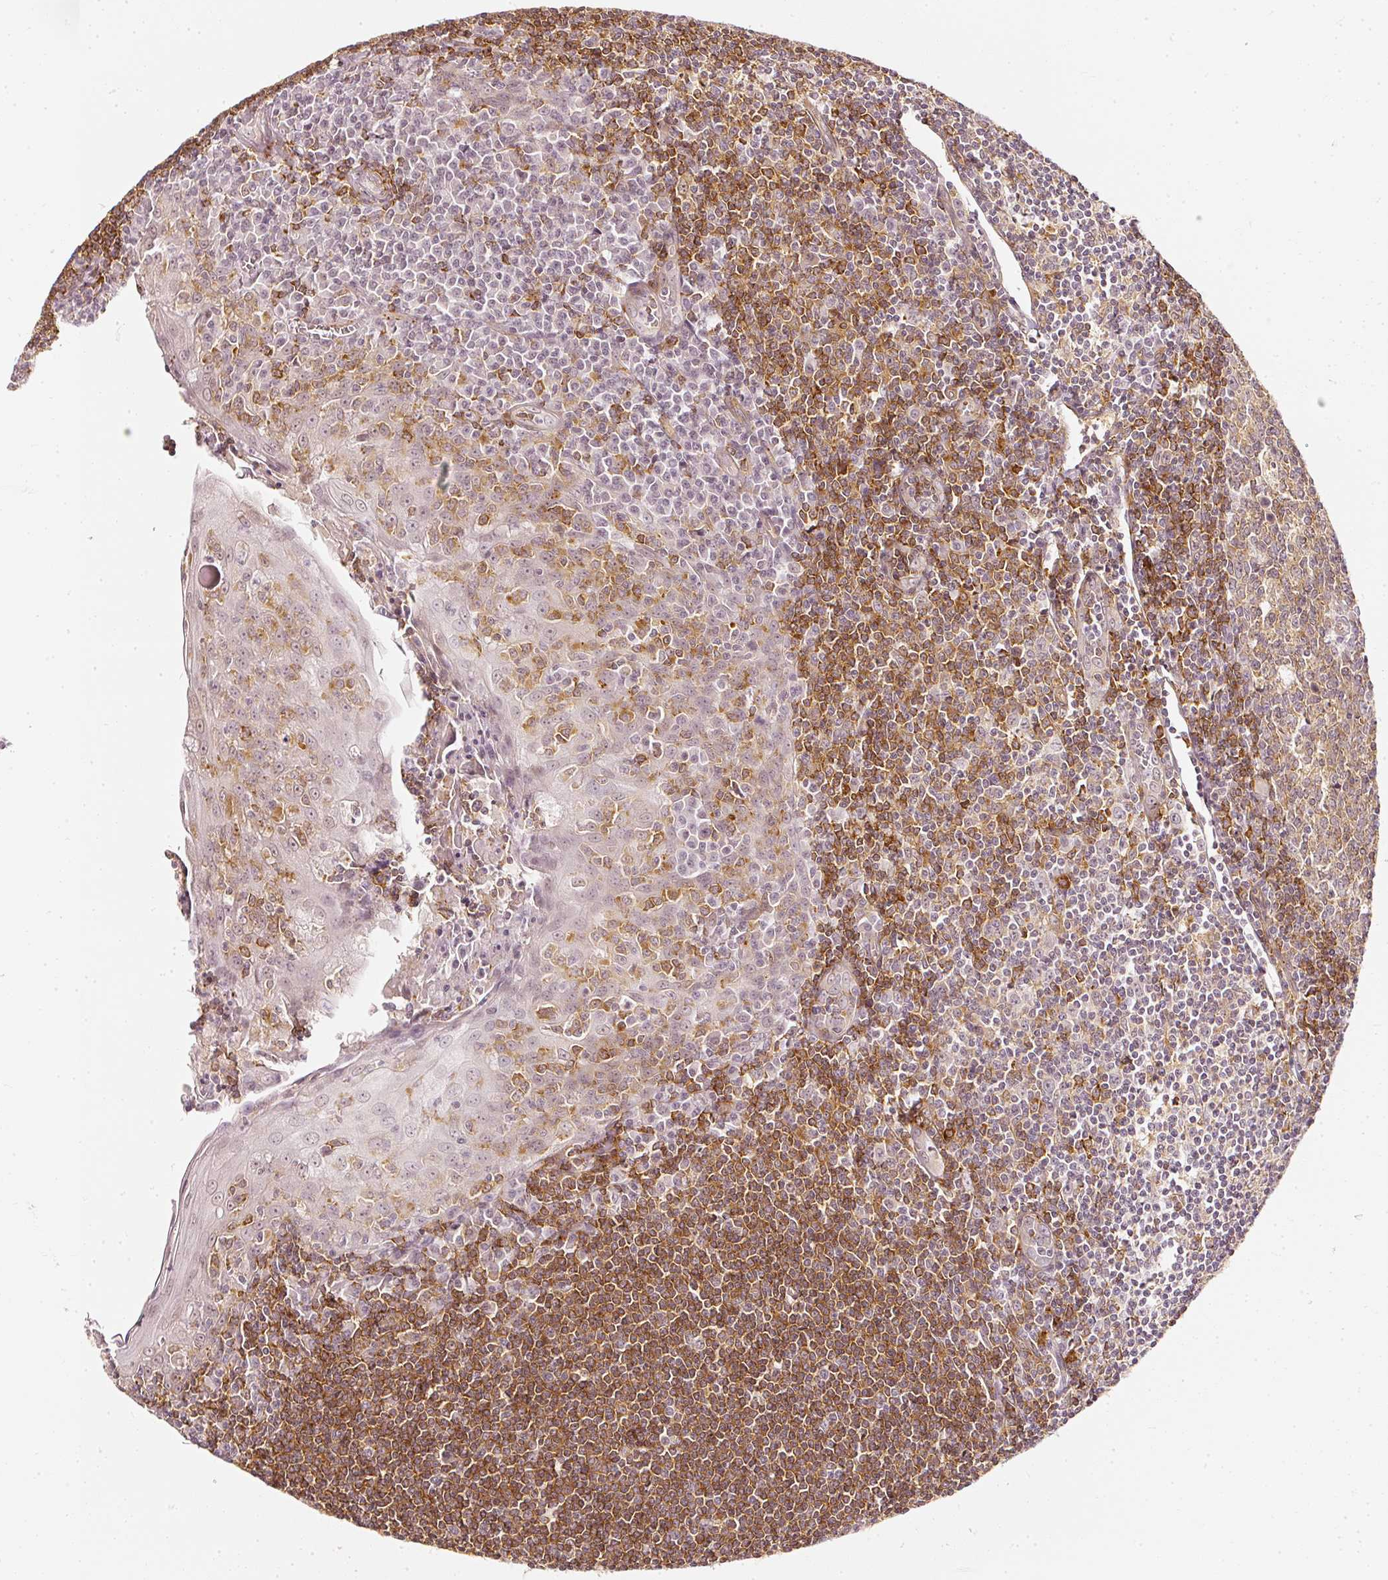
{"staining": {"intensity": "weak", "quantity": "25%-75%", "location": "cytoplasmic/membranous"}, "tissue": "tonsil", "cell_type": "Germinal center cells", "image_type": "normal", "snomed": [{"axis": "morphology", "description": "Normal tissue, NOS"}, {"axis": "topography", "description": "Tonsil"}], "caption": "High-magnification brightfield microscopy of benign tonsil stained with DAB (brown) and counterstained with hematoxylin (blue). germinal center cells exhibit weak cytoplasmic/membranous positivity is present in approximately25%-75% of cells.", "gene": "DRD2", "patient": {"sex": "male", "age": 27}}